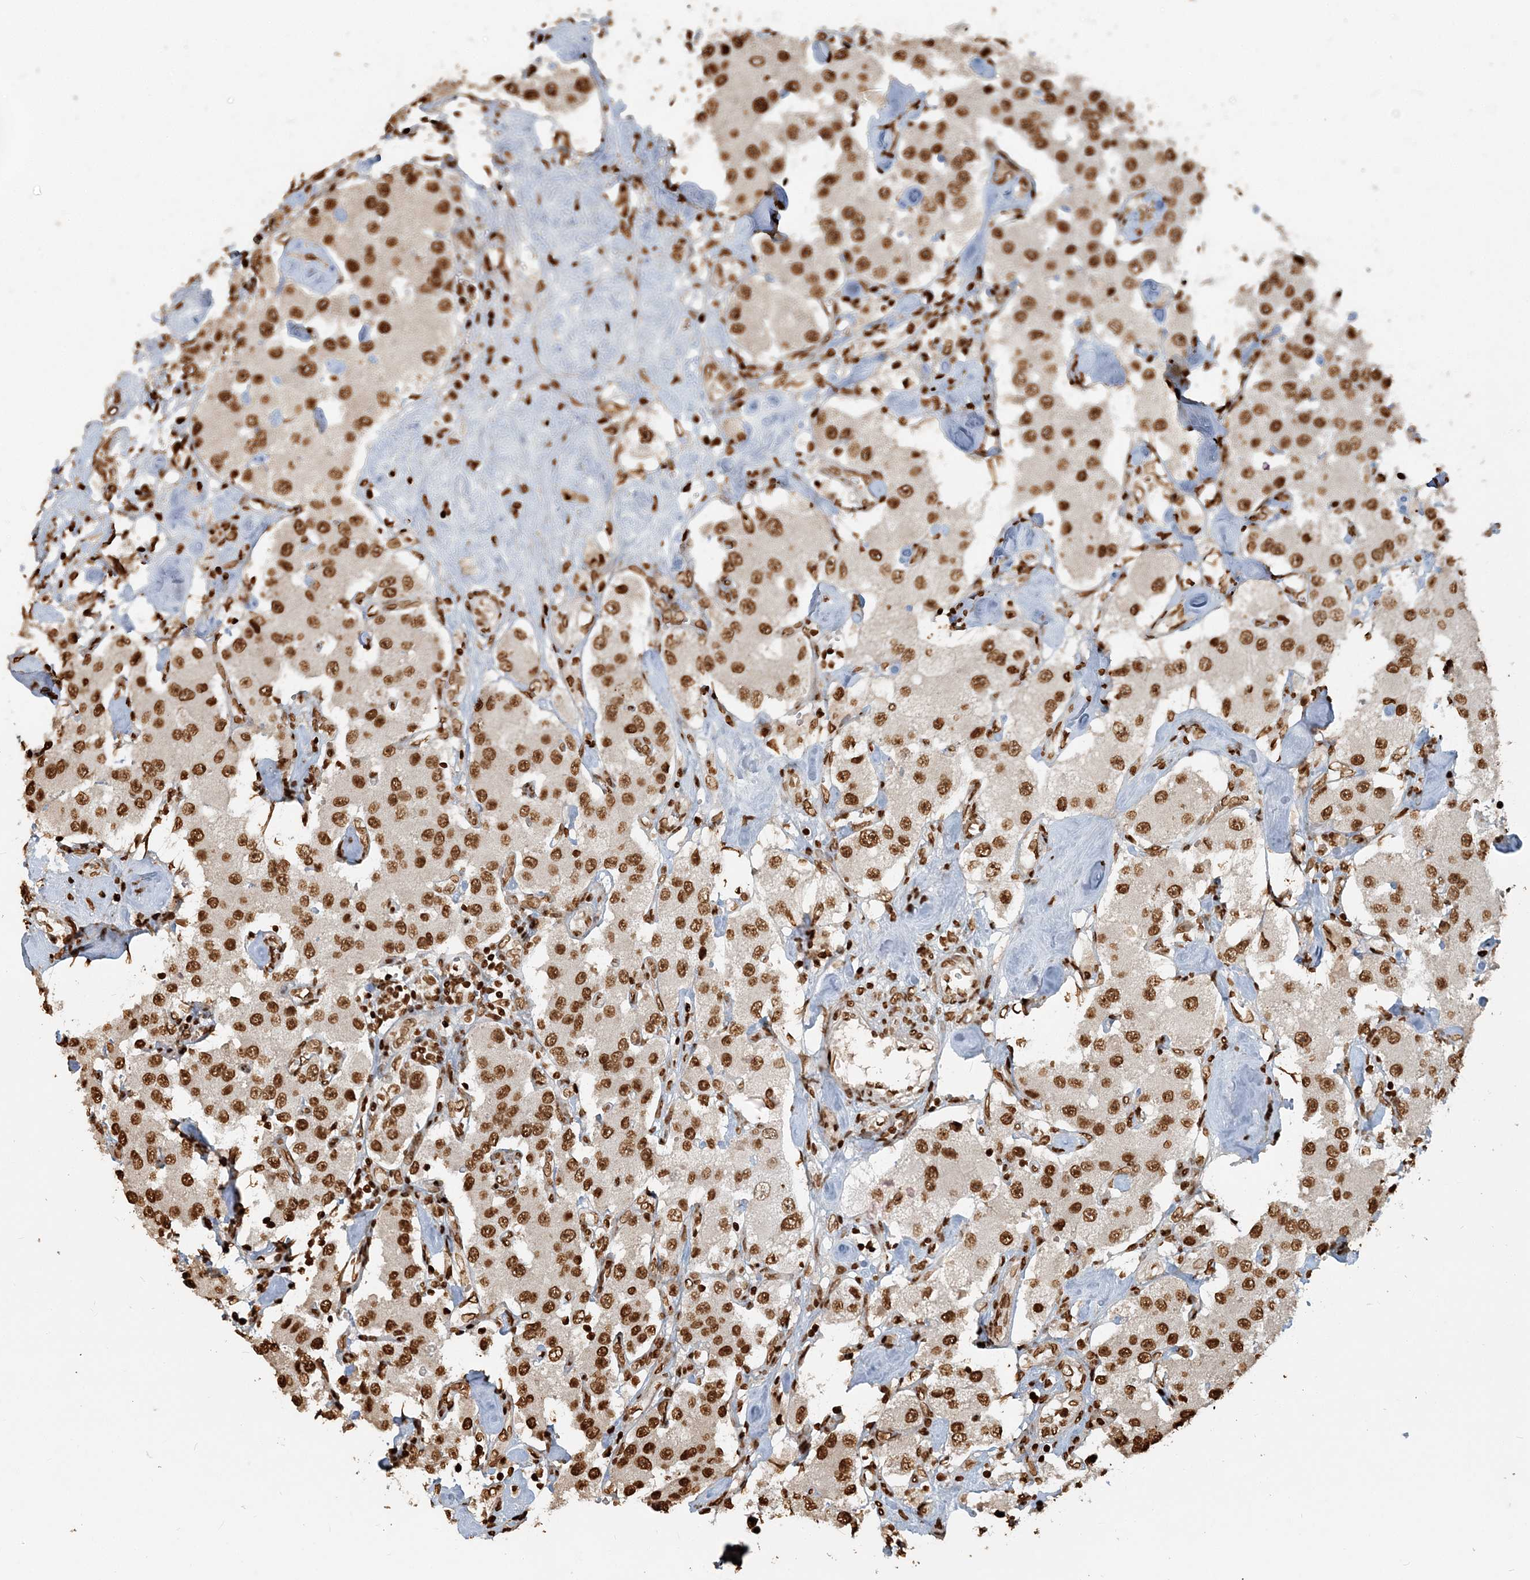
{"staining": {"intensity": "strong", "quantity": ">75%", "location": "nuclear"}, "tissue": "carcinoid", "cell_type": "Tumor cells", "image_type": "cancer", "snomed": [{"axis": "morphology", "description": "Carcinoid, malignant, NOS"}, {"axis": "topography", "description": "Pancreas"}], "caption": "This photomicrograph exhibits IHC staining of human carcinoid, with high strong nuclear positivity in approximately >75% of tumor cells.", "gene": "H3-3B", "patient": {"sex": "male", "age": 41}}